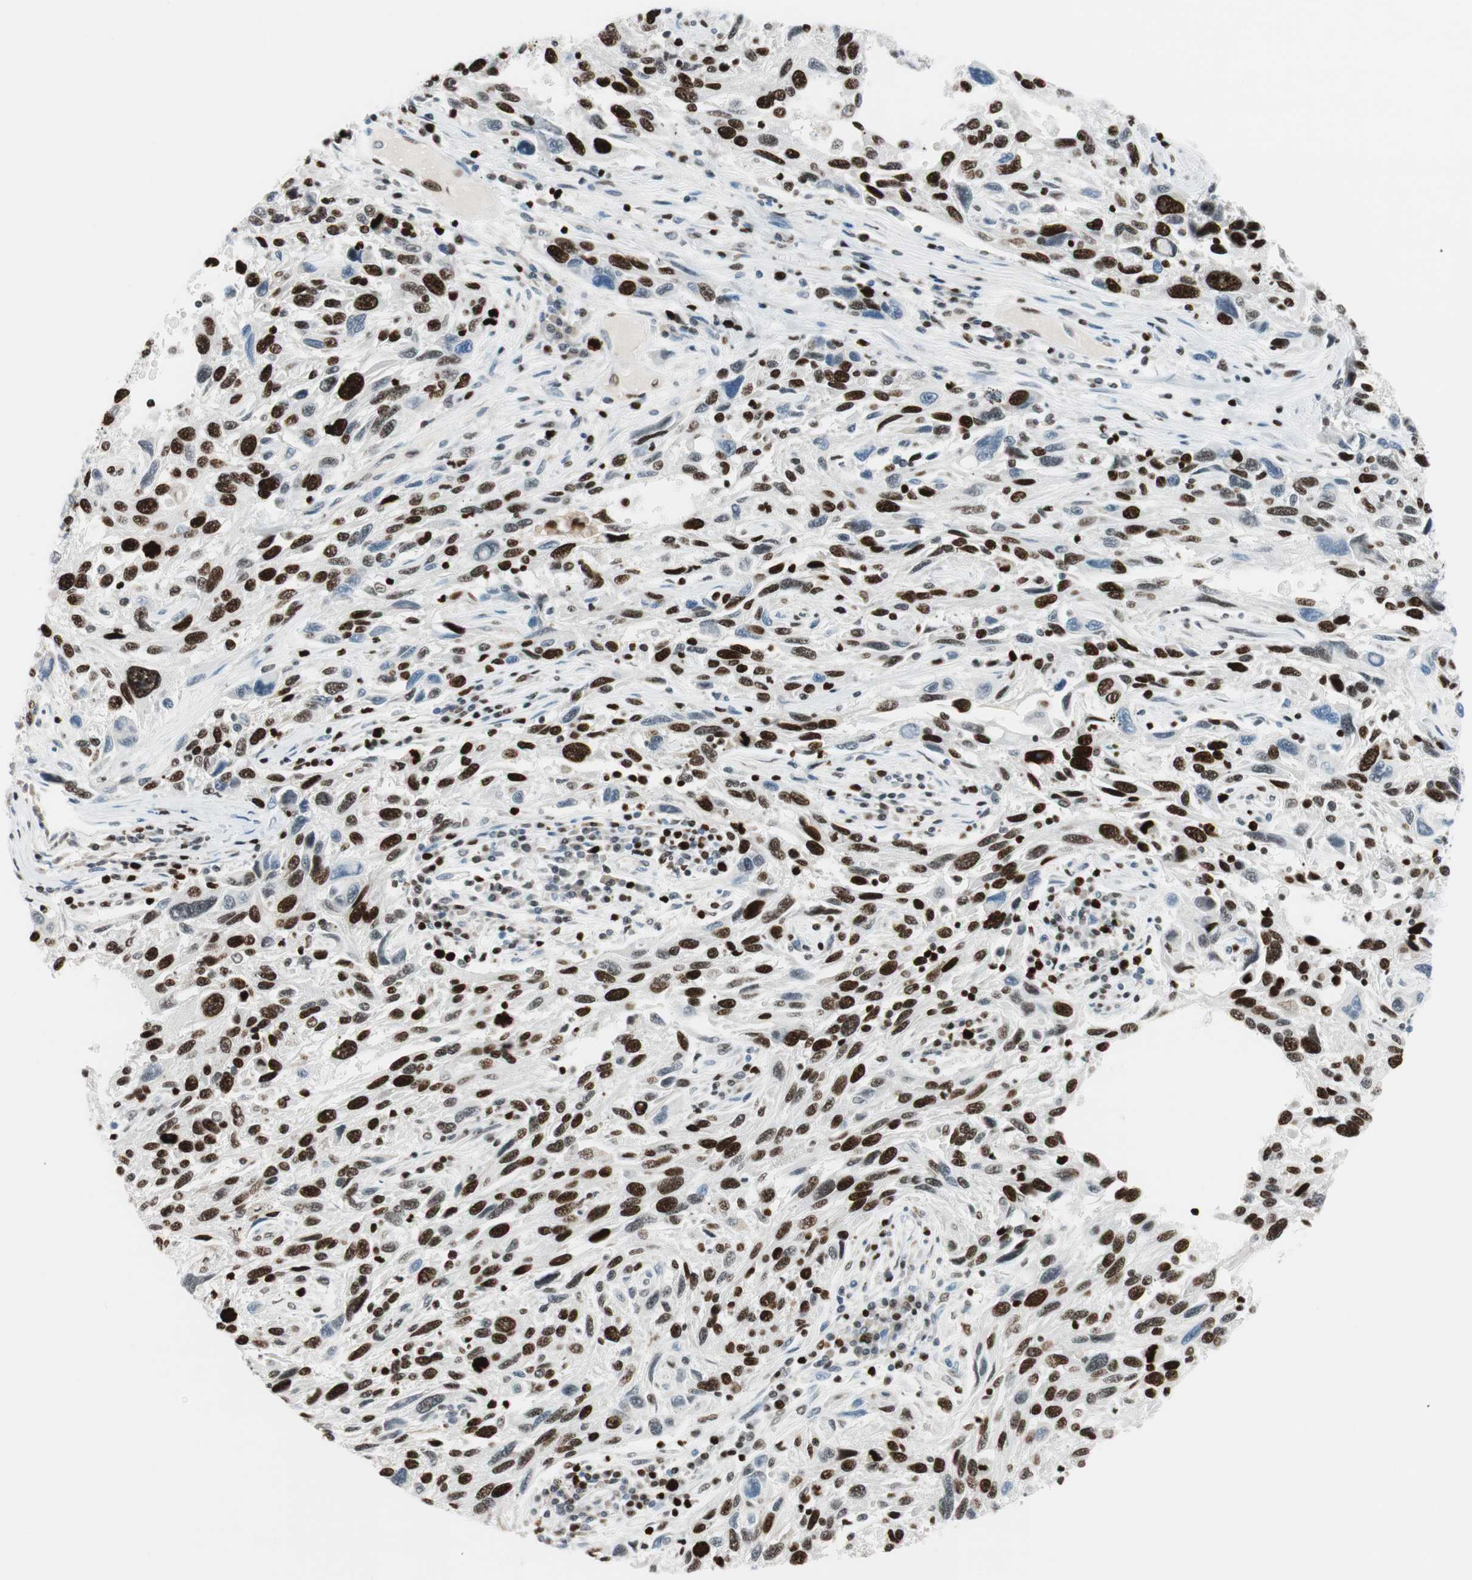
{"staining": {"intensity": "strong", "quantity": "25%-75%", "location": "nuclear"}, "tissue": "melanoma", "cell_type": "Tumor cells", "image_type": "cancer", "snomed": [{"axis": "morphology", "description": "Malignant melanoma, NOS"}, {"axis": "topography", "description": "Skin"}], "caption": "An IHC image of neoplastic tissue is shown. Protein staining in brown shows strong nuclear positivity in melanoma within tumor cells.", "gene": "EZH2", "patient": {"sex": "male", "age": 53}}